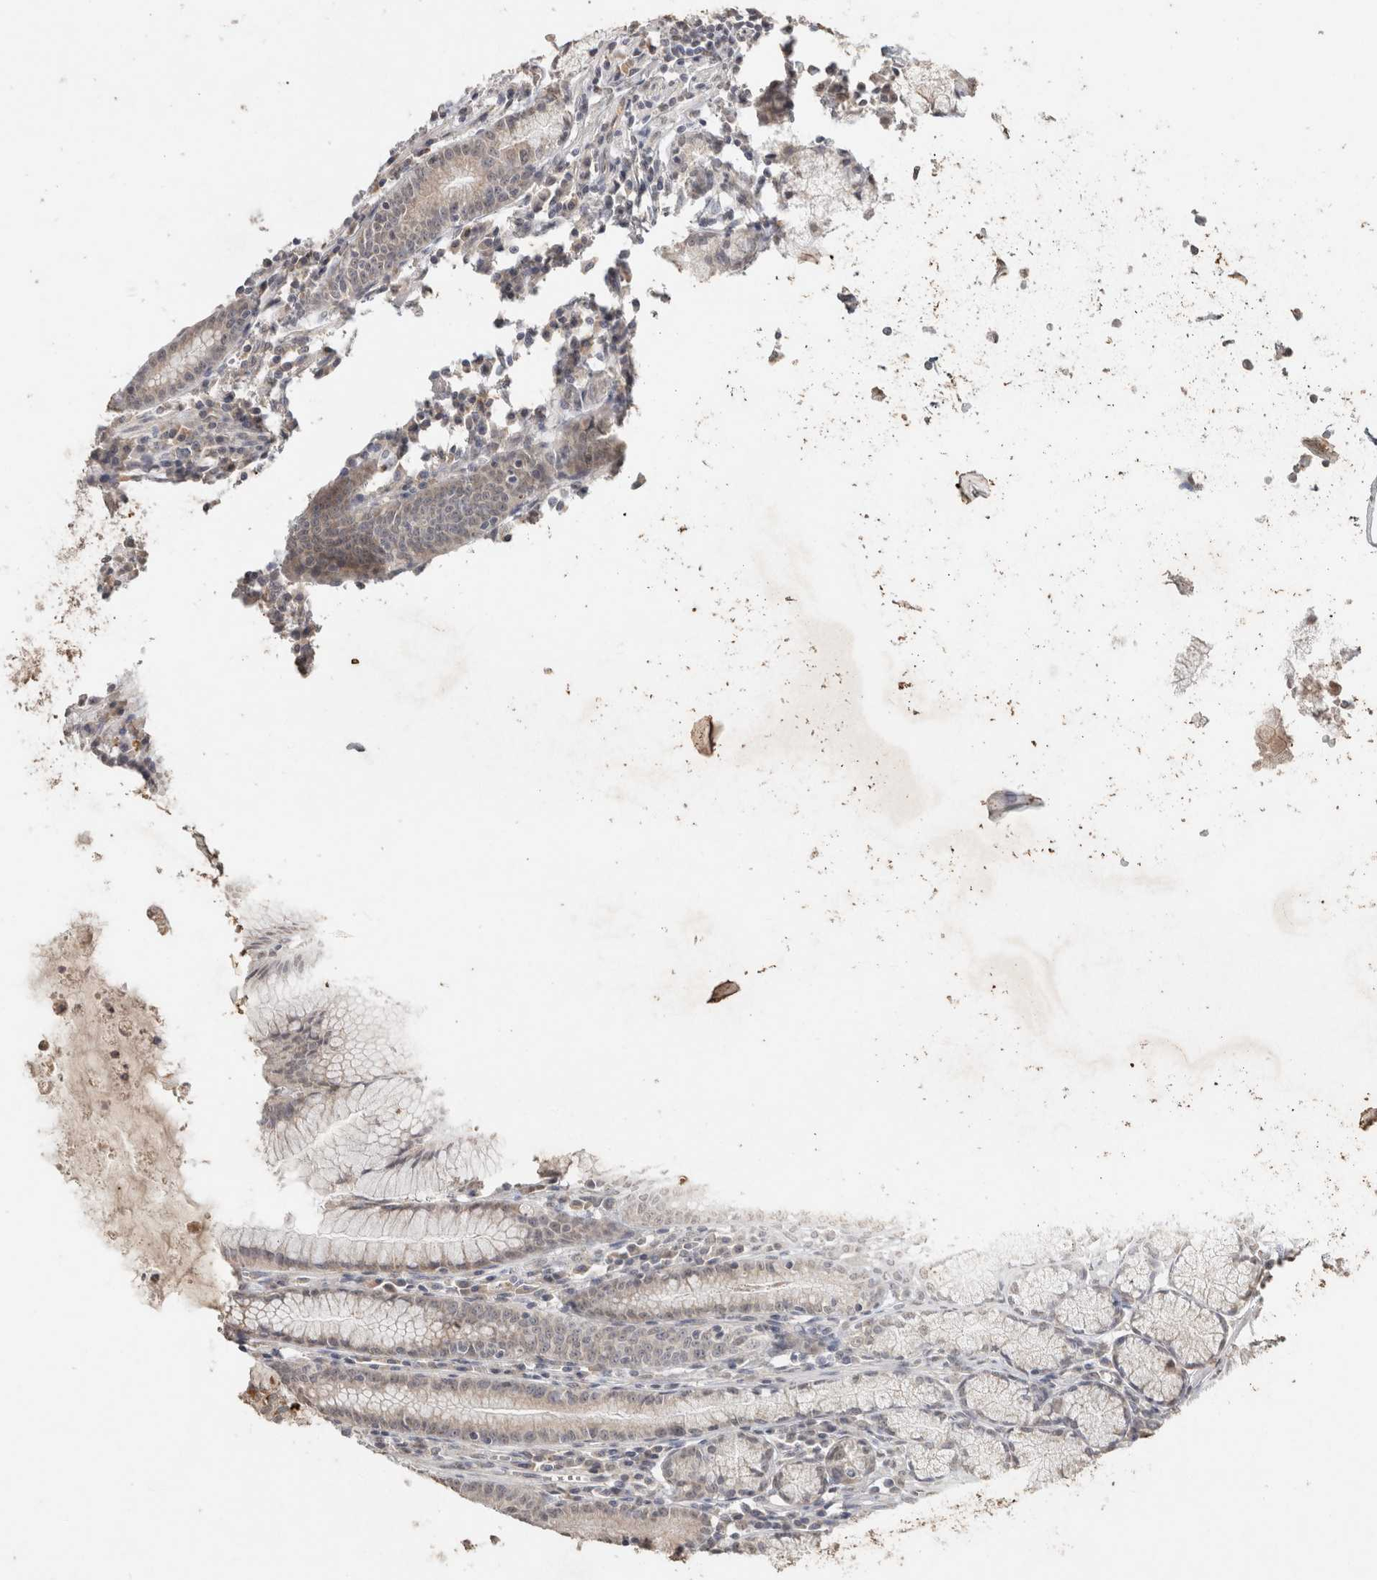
{"staining": {"intensity": "weak", "quantity": "25%-75%", "location": "cytoplasmic/membranous"}, "tissue": "stomach", "cell_type": "Glandular cells", "image_type": "normal", "snomed": [{"axis": "morphology", "description": "Normal tissue, NOS"}, {"axis": "topography", "description": "Stomach"}], "caption": "A photomicrograph showing weak cytoplasmic/membranous positivity in about 25%-75% of glandular cells in normal stomach, as visualized by brown immunohistochemical staining.", "gene": "FAM3A", "patient": {"sex": "male", "age": 55}}